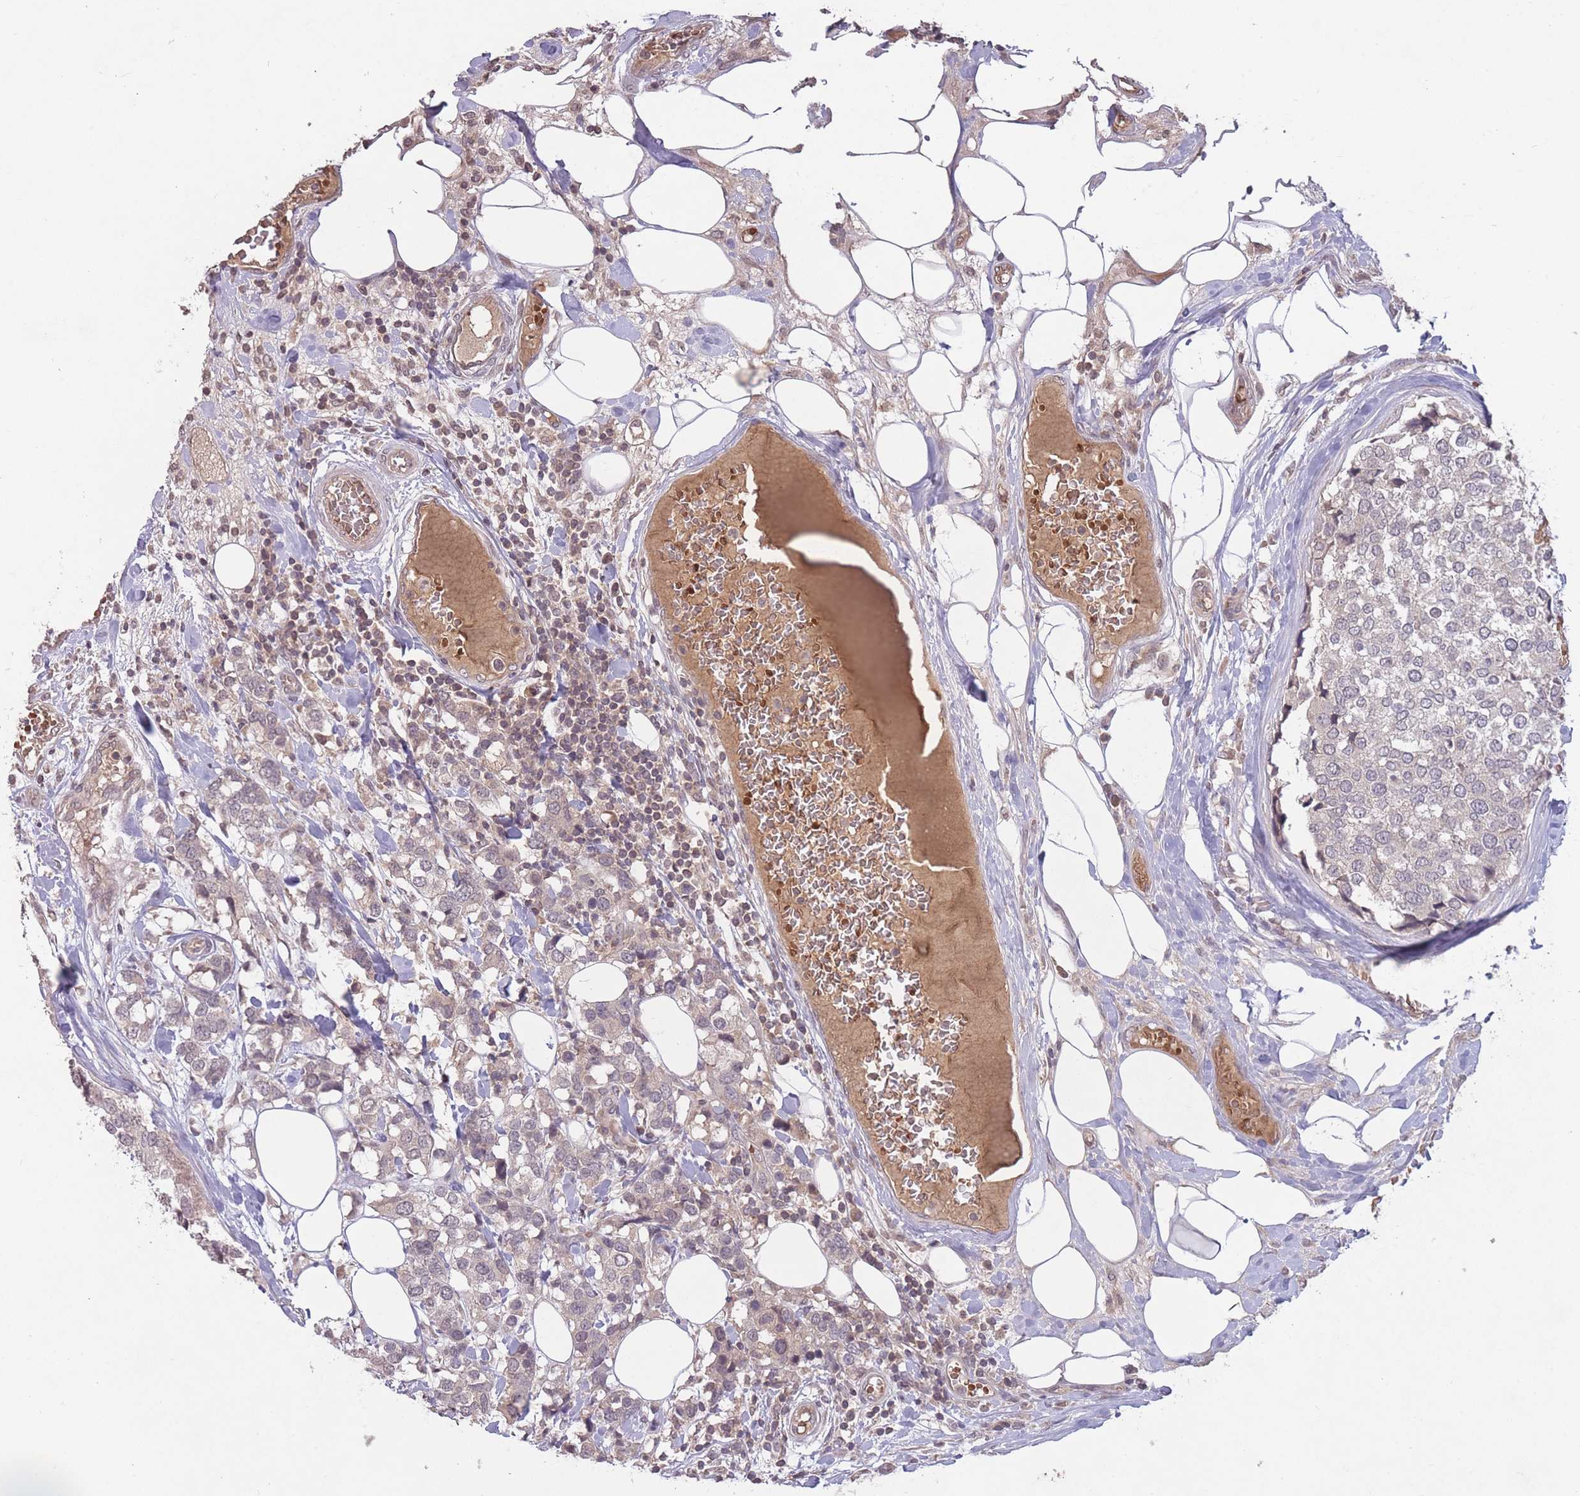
{"staining": {"intensity": "negative", "quantity": "none", "location": "none"}, "tissue": "breast cancer", "cell_type": "Tumor cells", "image_type": "cancer", "snomed": [{"axis": "morphology", "description": "Lobular carcinoma"}, {"axis": "topography", "description": "Breast"}], "caption": "Protein analysis of breast lobular carcinoma shows no significant expression in tumor cells.", "gene": "ADCYAP1R1", "patient": {"sex": "female", "age": 59}}